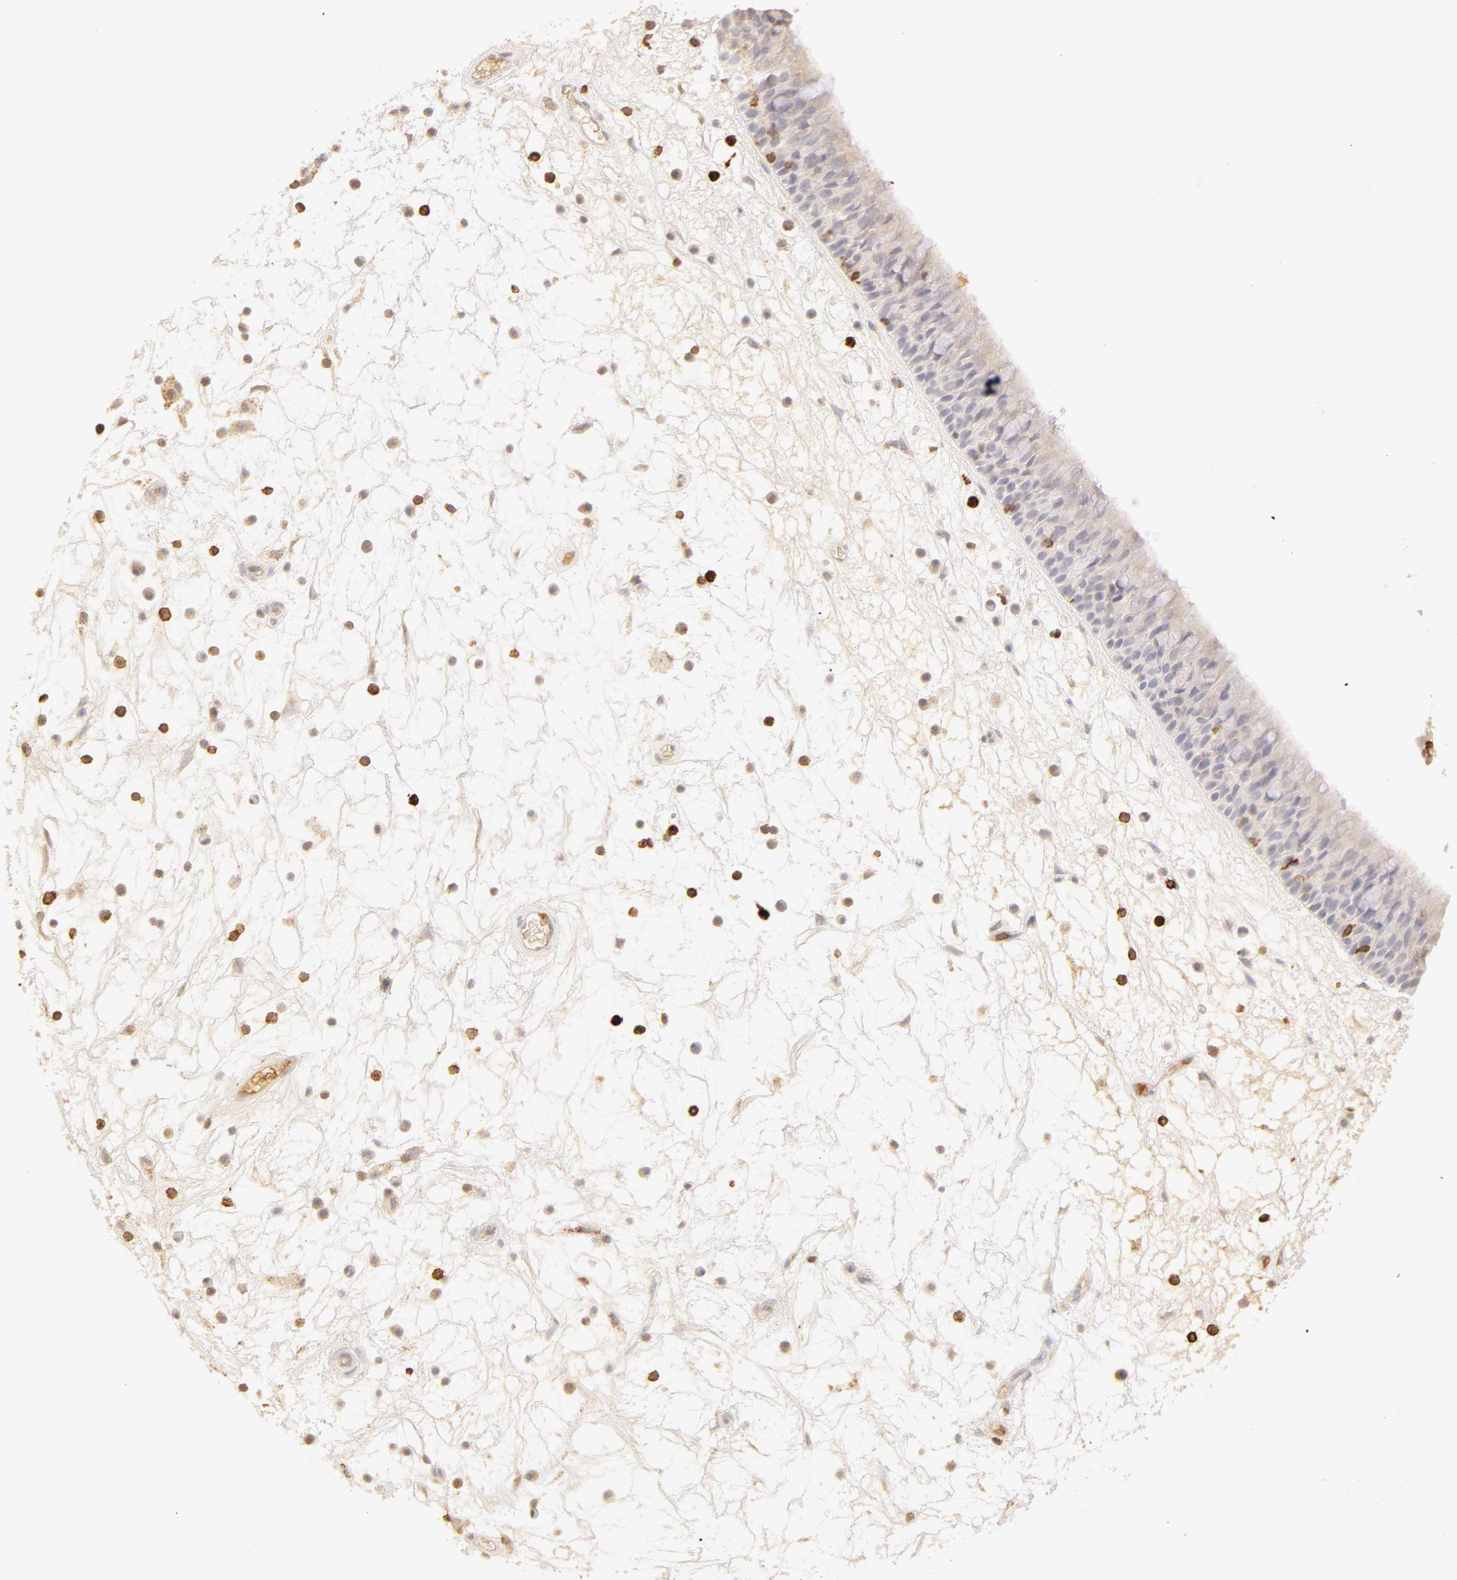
{"staining": {"intensity": "weak", "quantity": "25%-75%", "location": "cytoplasmic/membranous"}, "tissue": "nasopharynx", "cell_type": "Respiratory epithelial cells", "image_type": "normal", "snomed": [{"axis": "morphology", "description": "Normal tissue, NOS"}, {"axis": "topography", "description": "Nasopharynx"}], "caption": "Immunohistochemical staining of benign human nasopharynx demonstrates low levels of weak cytoplasmic/membranous expression in about 25%-75% of respiratory epithelial cells.", "gene": "C1R", "patient": {"sex": "male", "age": 63}}